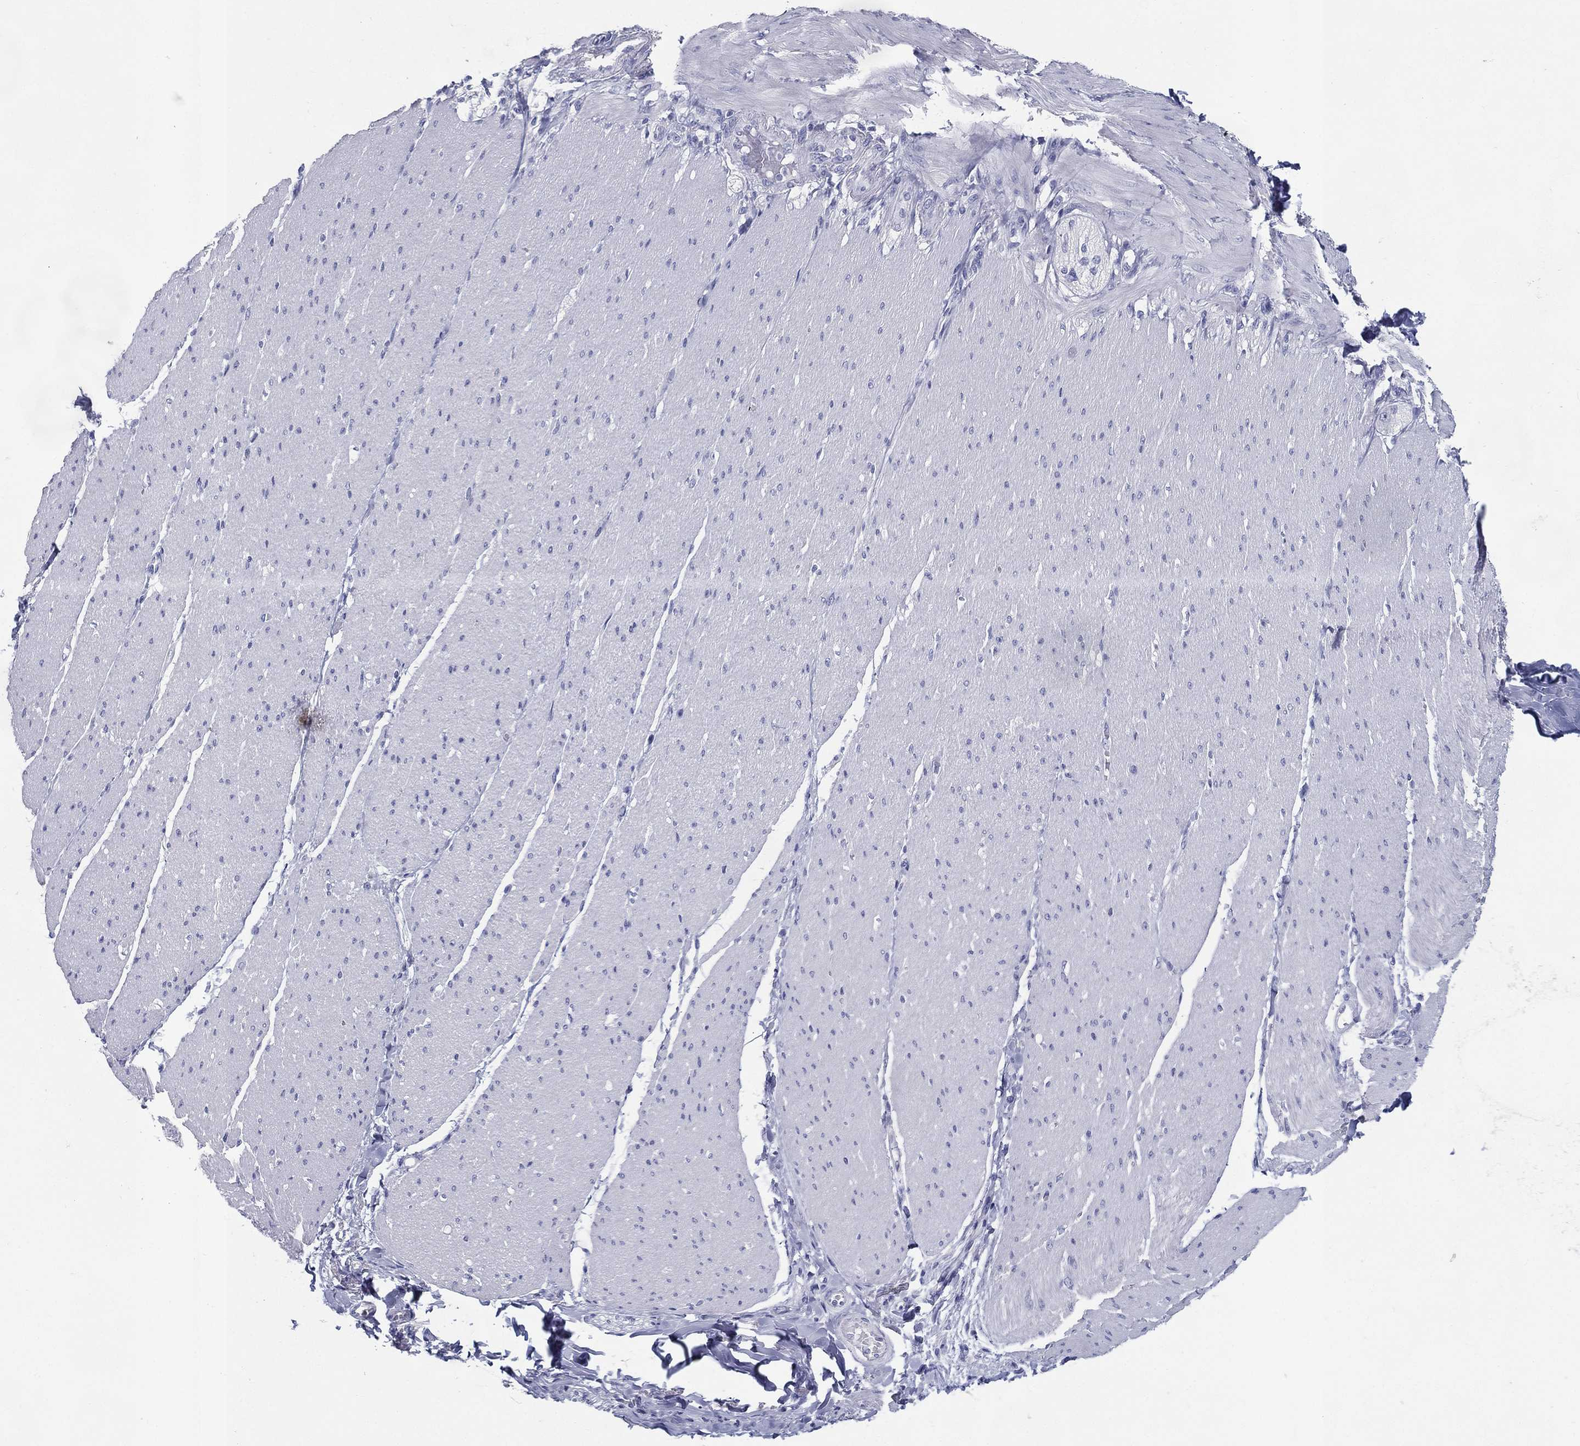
{"staining": {"intensity": "negative", "quantity": "none", "location": "none"}, "tissue": "soft tissue", "cell_type": "Fibroblasts", "image_type": "normal", "snomed": [{"axis": "morphology", "description": "Normal tissue, NOS"}, {"axis": "topography", "description": "Smooth muscle"}, {"axis": "topography", "description": "Duodenum"}, {"axis": "topography", "description": "Peripheral nerve tissue"}], "caption": "High power microscopy histopathology image of an IHC photomicrograph of benign soft tissue, revealing no significant staining in fibroblasts.", "gene": "KIF2C", "patient": {"sex": "female", "age": 61}}